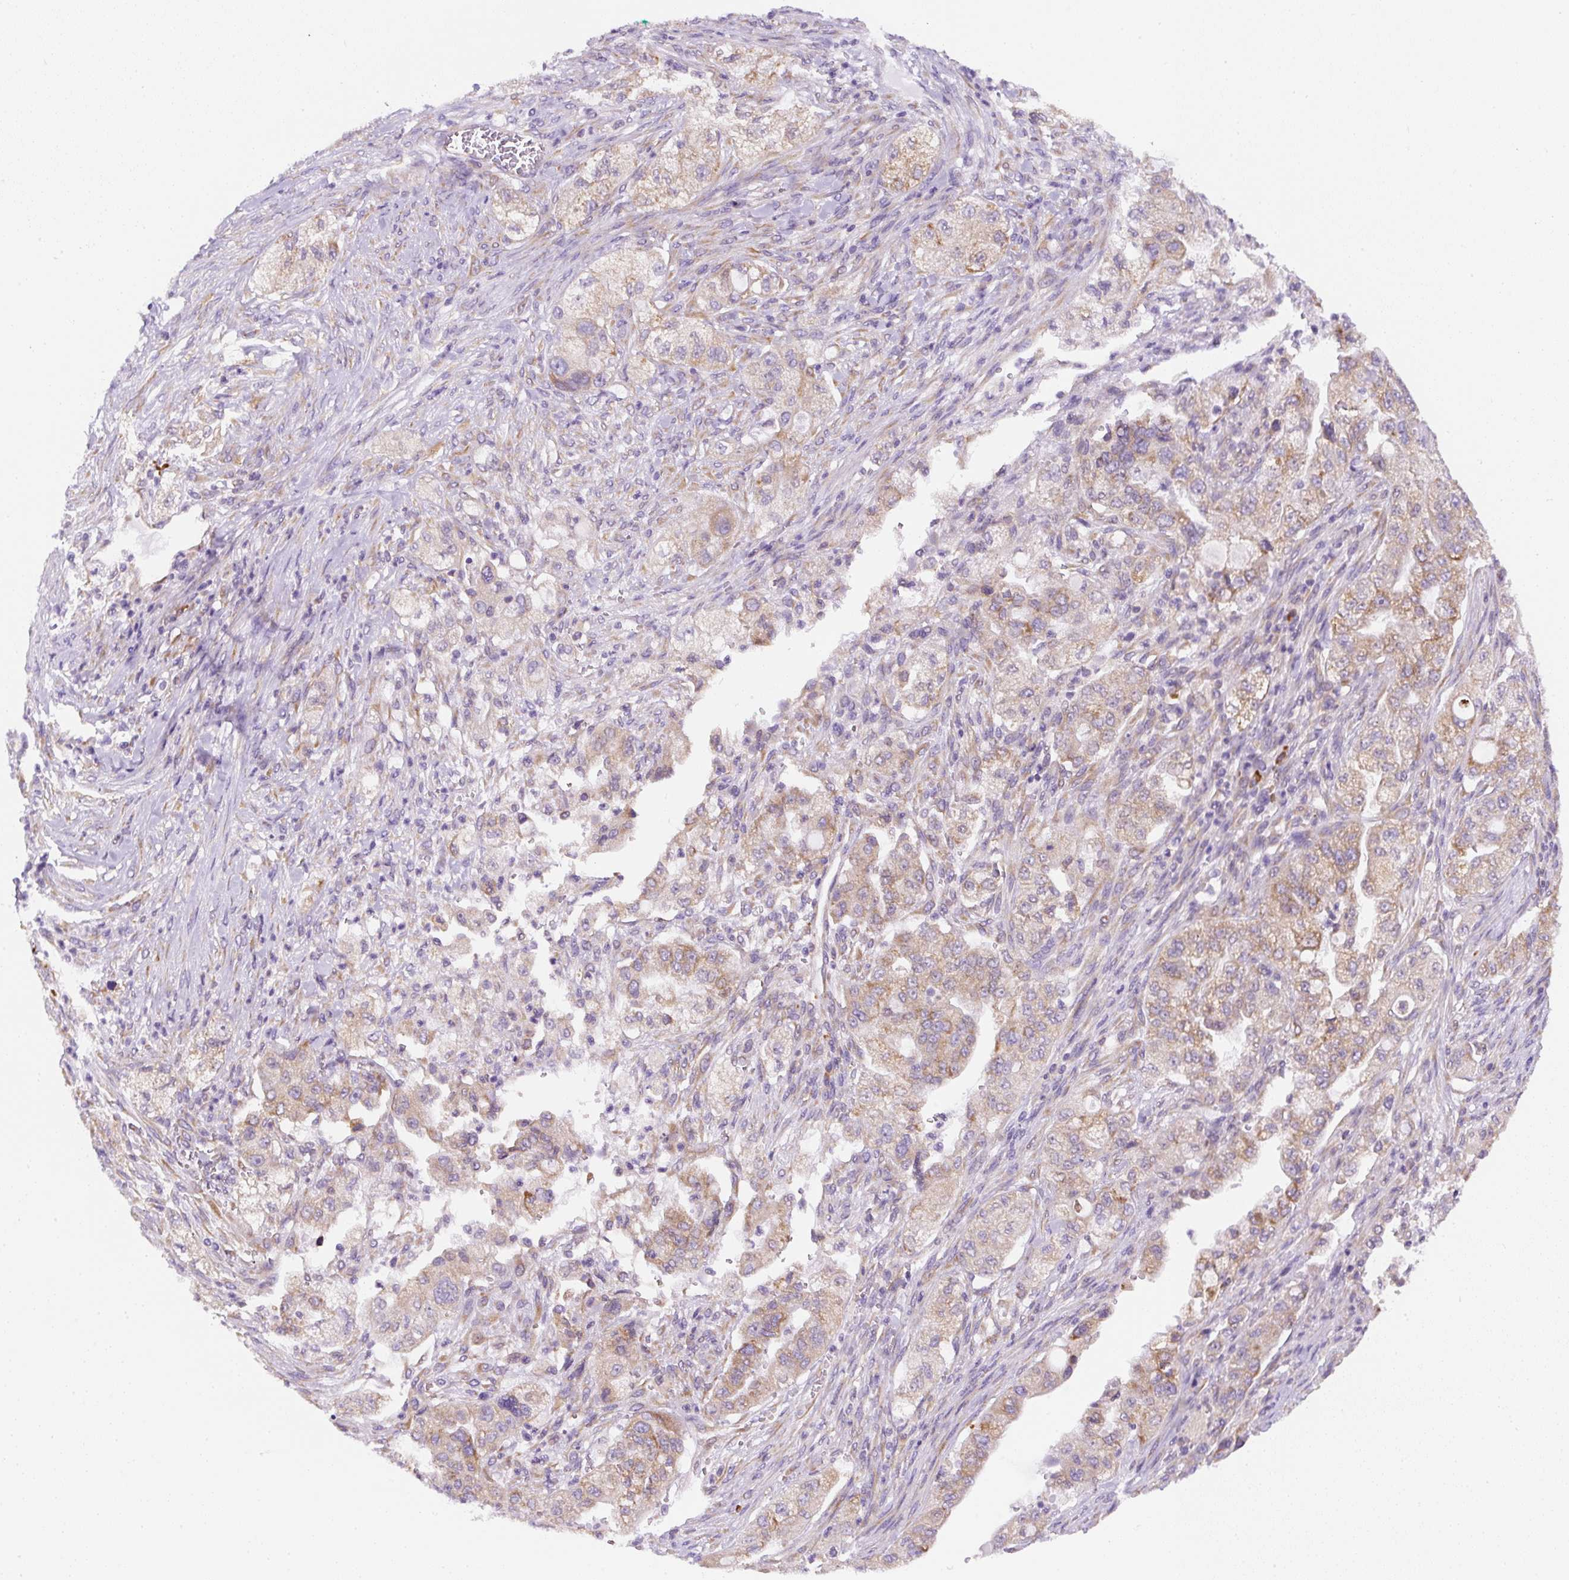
{"staining": {"intensity": "moderate", "quantity": "25%-75%", "location": "cytoplasmic/membranous"}, "tissue": "pancreatic cancer", "cell_type": "Tumor cells", "image_type": "cancer", "snomed": [{"axis": "morphology", "description": "Adenocarcinoma, NOS"}, {"axis": "topography", "description": "Pancreas"}], "caption": "An image showing moderate cytoplasmic/membranous expression in about 25%-75% of tumor cells in pancreatic adenocarcinoma, as visualized by brown immunohistochemical staining.", "gene": "DDOST", "patient": {"sex": "female", "age": 78}}